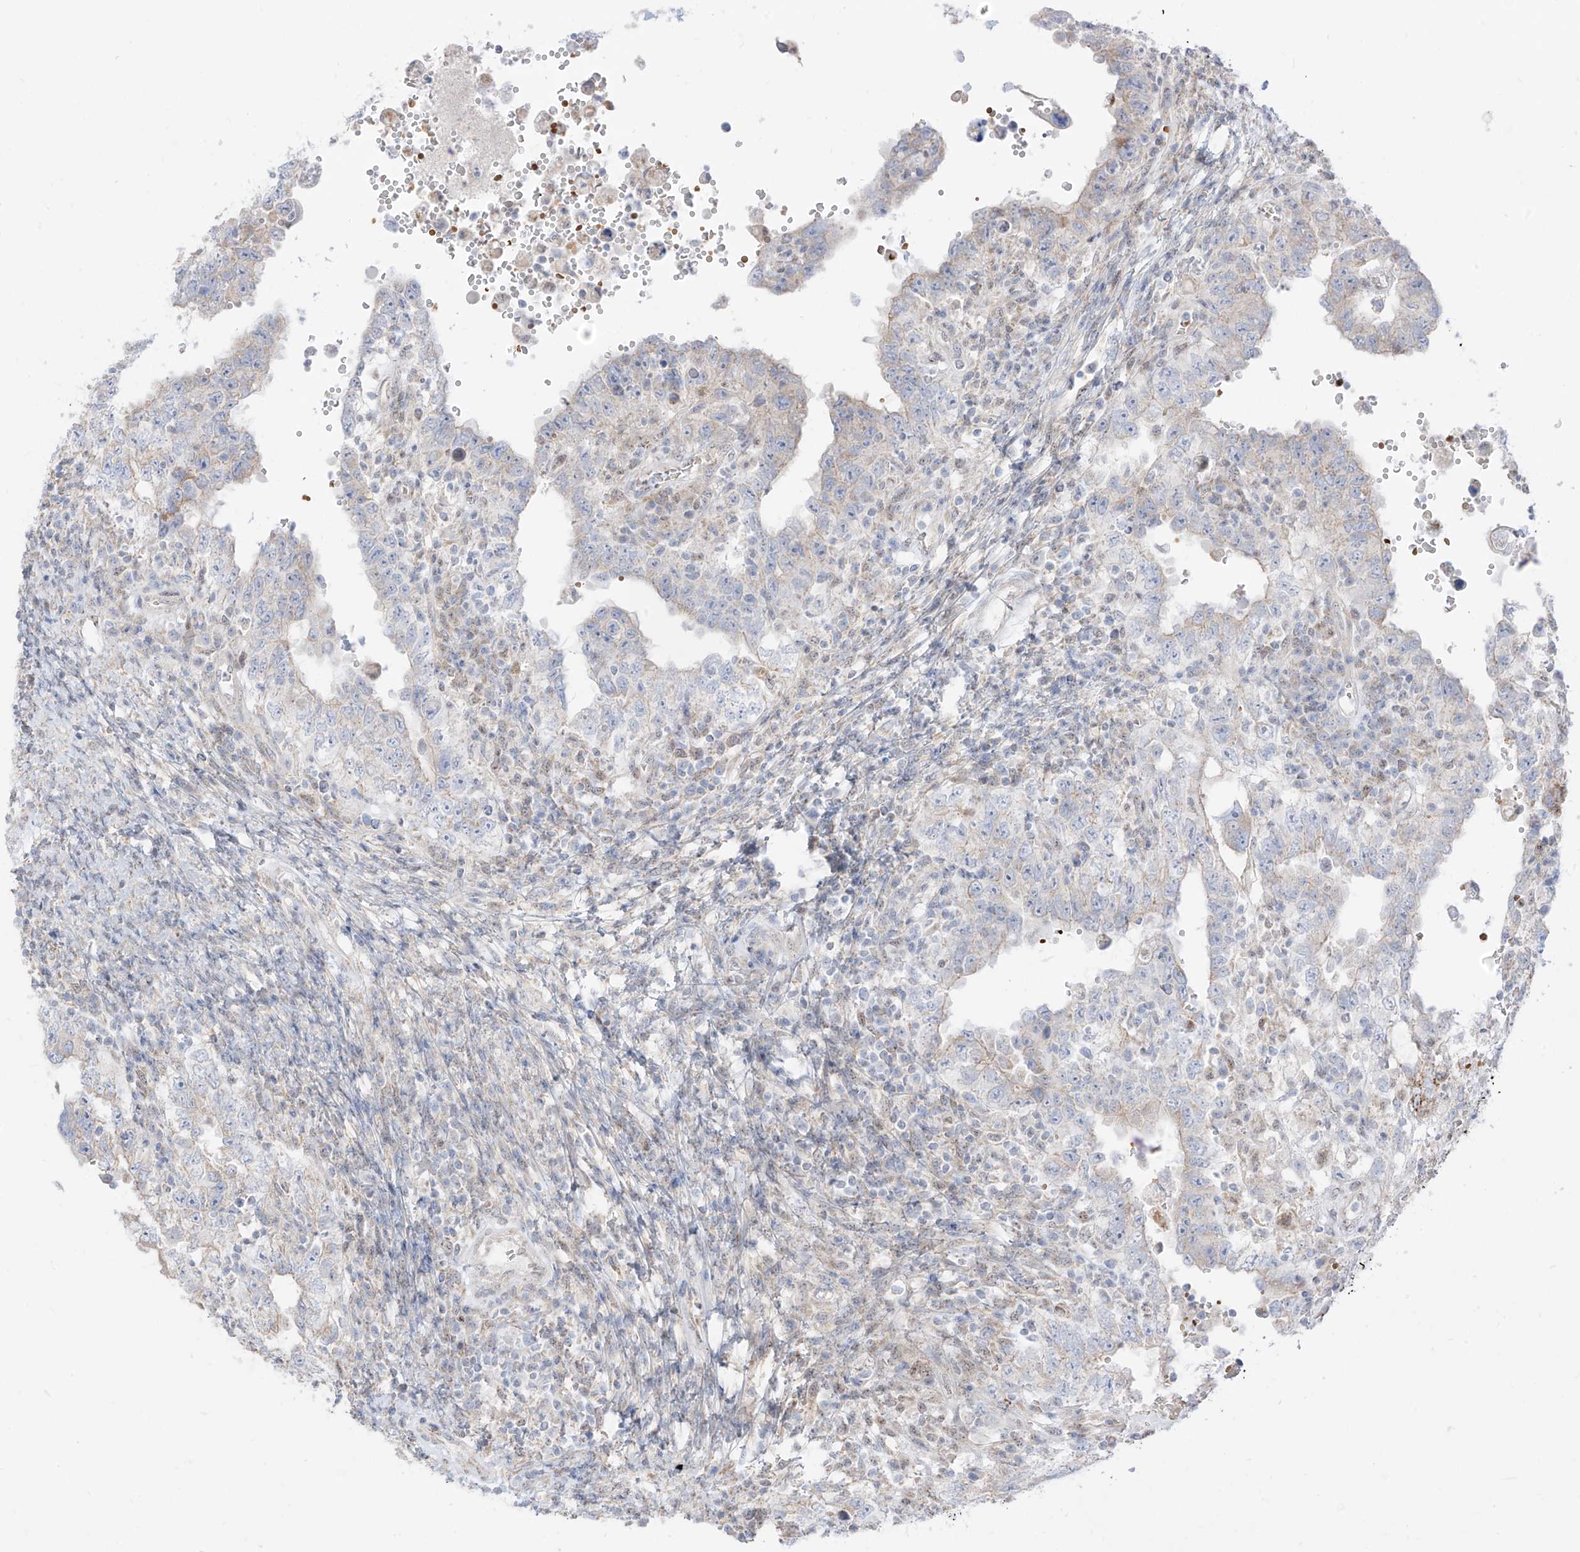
{"staining": {"intensity": "negative", "quantity": "none", "location": "none"}, "tissue": "testis cancer", "cell_type": "Tumor cells", "image_type": "cancer", "snomed": [{"axis": "morphology", "description": "Carcinoma, Embryonal, NOS"}, {"axis": "topography", "description": "Testis"}], "caption": "A micrograph of human testis cancer (embryonal carcinoma) is negative for staining in tumor cells. (DAB immunohistochemistry (IHC) visualized using brightfield microscopy, high magnification).", "gene": "ARHGEF40", "patient": {"sex": "male", "age": 26}}